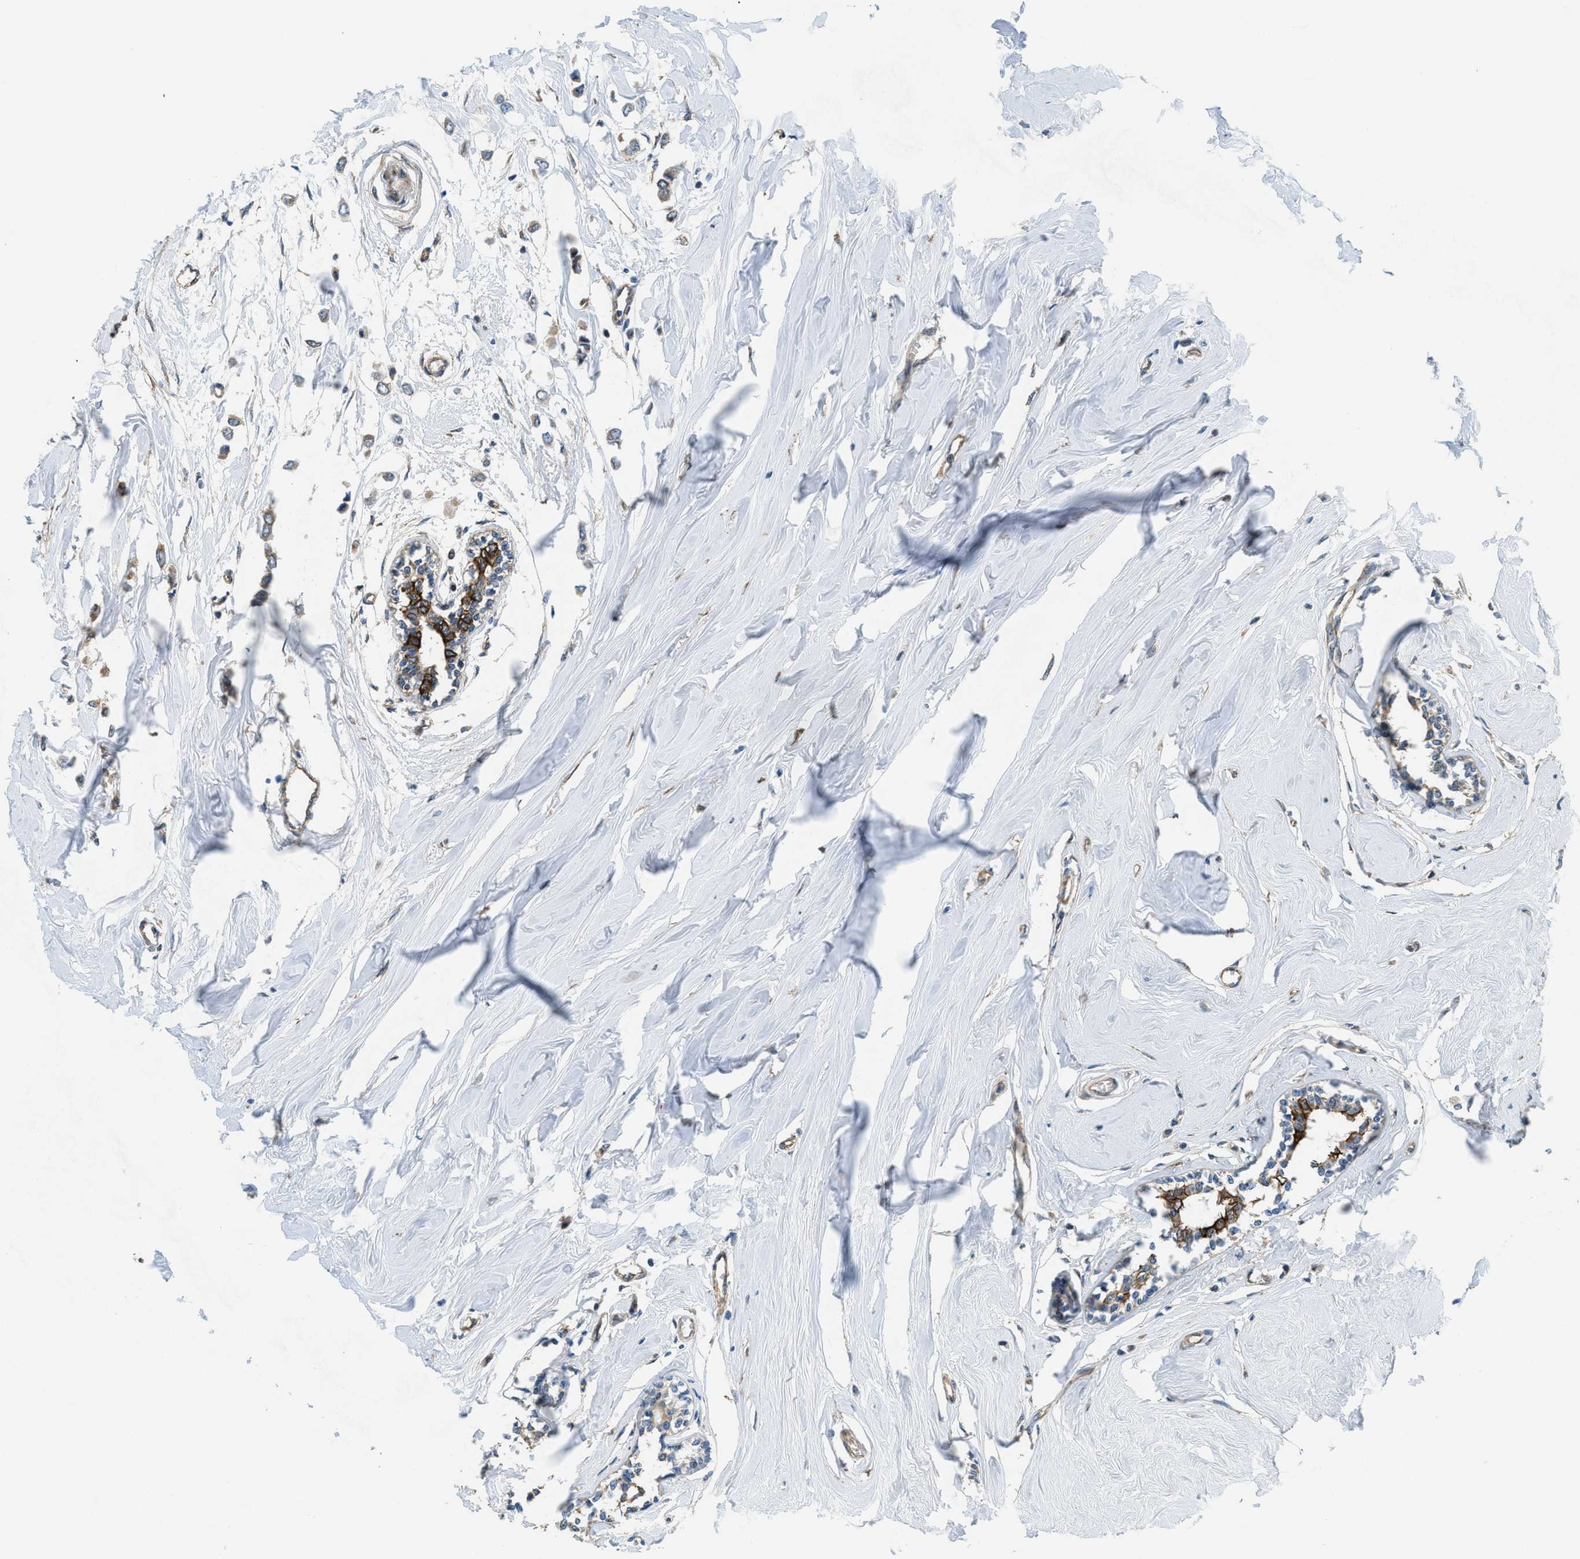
{"staining": {"intensity": "weak", "quantity": ">75%", "location": "cytoplasmic/membranous"}, "tissue": "breast cancer", "cell_type": "Tumor cells", "image_type": "cancer", "snomed": [{"axis": "morphology", "description": "Lobular carcinoma"}, {"axis": "topography", "description": "Breast"}], "caption": "Tumor cells exhibit low levels of weak cytoplasmic/membranous positivity in approximately >75% of cells in breast cancer. (DAB IHC, brown staining for protein, blue staining for nuclei).", "gene": "SSH2", "patient": {"sex": "female", "age": 51}}